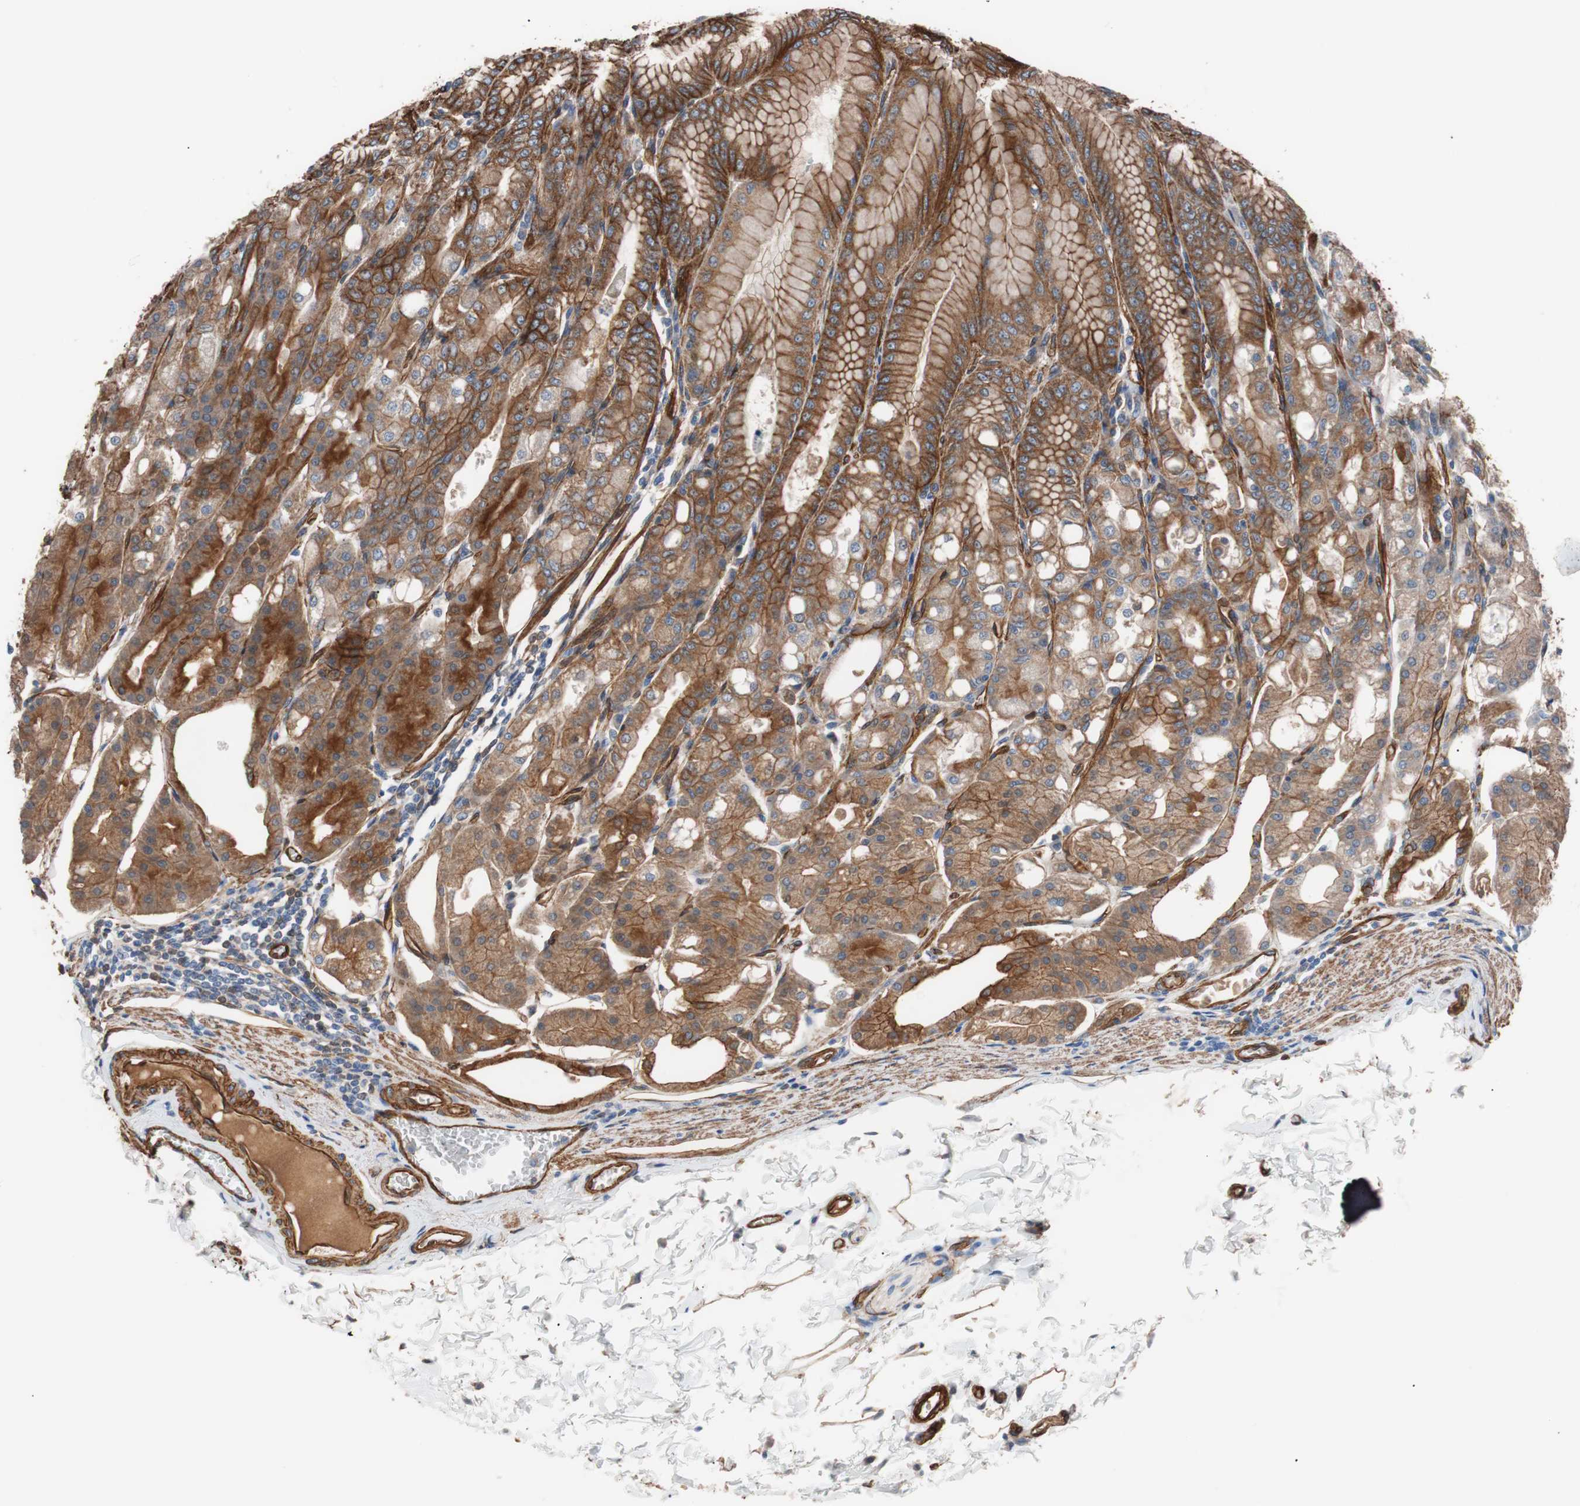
{"staining": {"intensity": "strong", "quantity": ">75%", "location": "cytoplasmic/membranous"}, "tissue": "stomach", "cell_type": "Glandular cells", "image_type": "normal", "snomed": [{"axis": "morphology", "description": "Normal tissue, NOS"}, {"axis": "topography", "description": "Stomach, lower"}], "caption": "IHC (DAB (3,3'-diaminobenzidine)) staining of normal stomach demonstrates strong cytoplasmic/membranous protein staining in approximately >75% of glandular cells. The protein of interest is shown in brown color, while the nuclei are stained blue.", "gene": "SPINT1", "patient": {"sex": "male", "age": 71}}